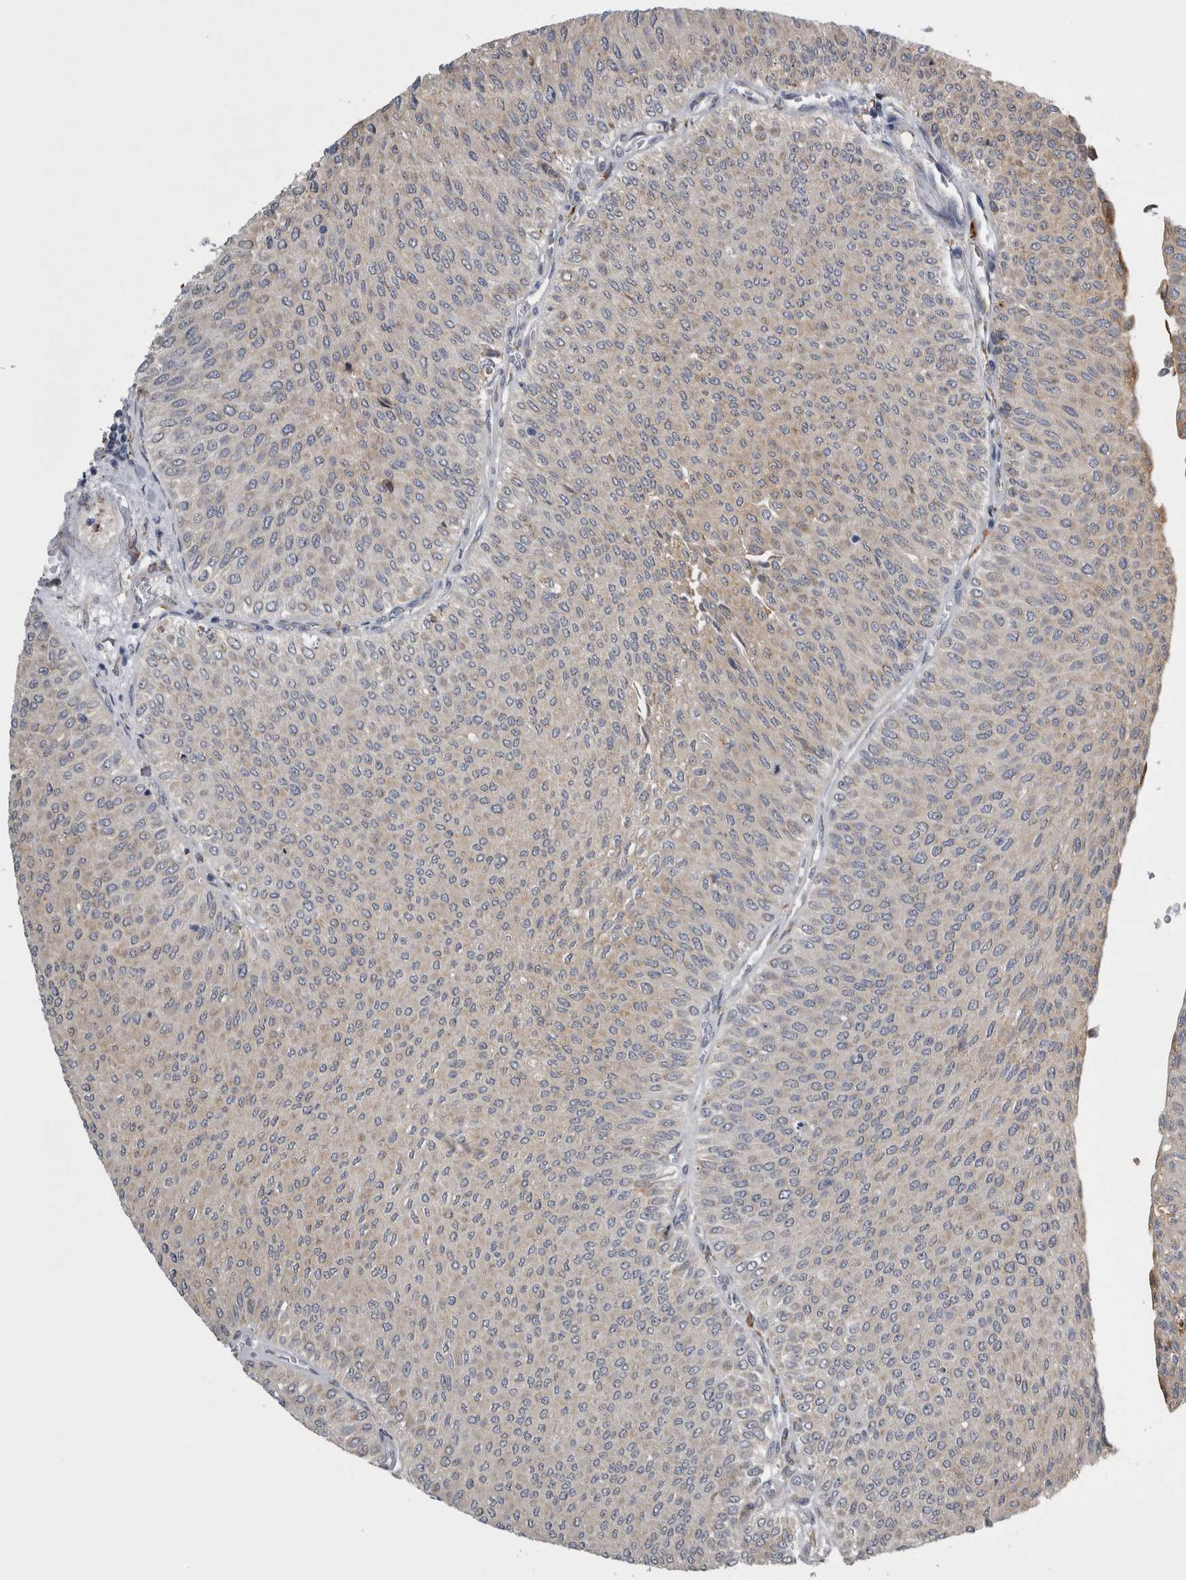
{"staining": {"intensity": "weak", "quantity": "<25%", "location": "cytoplasmic/membranous"}, "tissue": "urothelial cancer", "cell_type": "Tumor cells", "image_type": "cancer", "snomed": [{"axis": "morphology", "description": "Urothelial carcinoma, Low grade"}, {"axis": "topography", "description": "Urinary bladder"}], "caption": "Immunohistochemistry histopathology image of human low-grade urothelial carcinoma stained for a protein (brown), which exhibits no positivity in tumor cells.", "gene": "FHIP2B", "patient": {"sex": "male", "age": 78}}